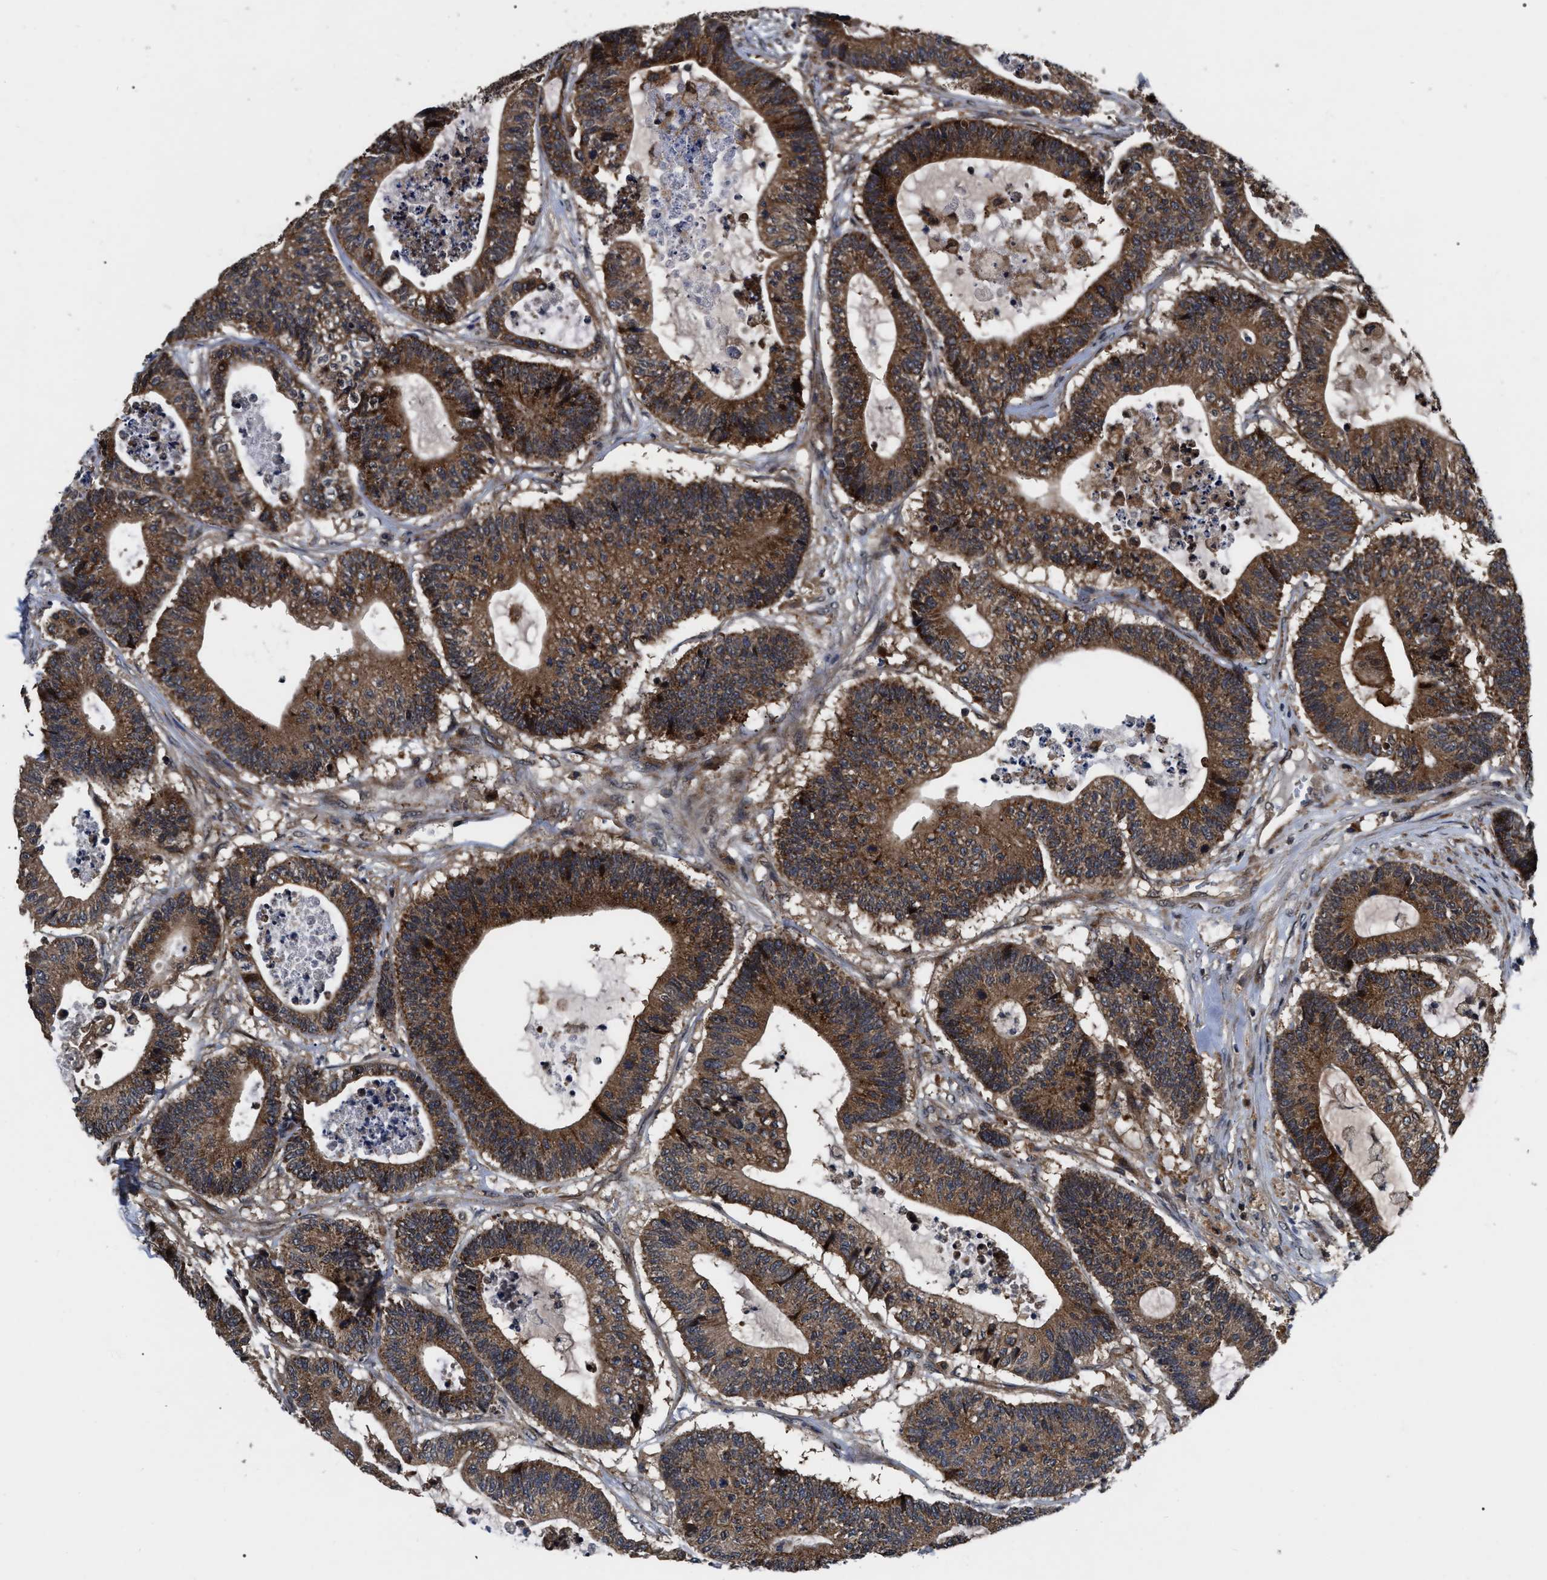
{"staining": {"intensity": "moderate", "quantity": ">75%", "location": "cytoplasmic/membranous"}, "tissue": "colorectal cancer", "cell_type": "Tumor cells", "image_type": "cancer", "snomed": [{"axis": "morphology", "description": "Adenocarcinoma, NOS"}, {"axis": "topography", "description": "Colon"}], "caption": "Protein staining shows moderate cytoplasmic/membranous positivity in about >75% of tumor cells in colorectal cancer. (DAB (3,3'-diaminobenzidine) = brown stain, brightfield microscopy at high magnification).", "gene": "PPWD1", "patient": {"sex": "female", "age": 84}}